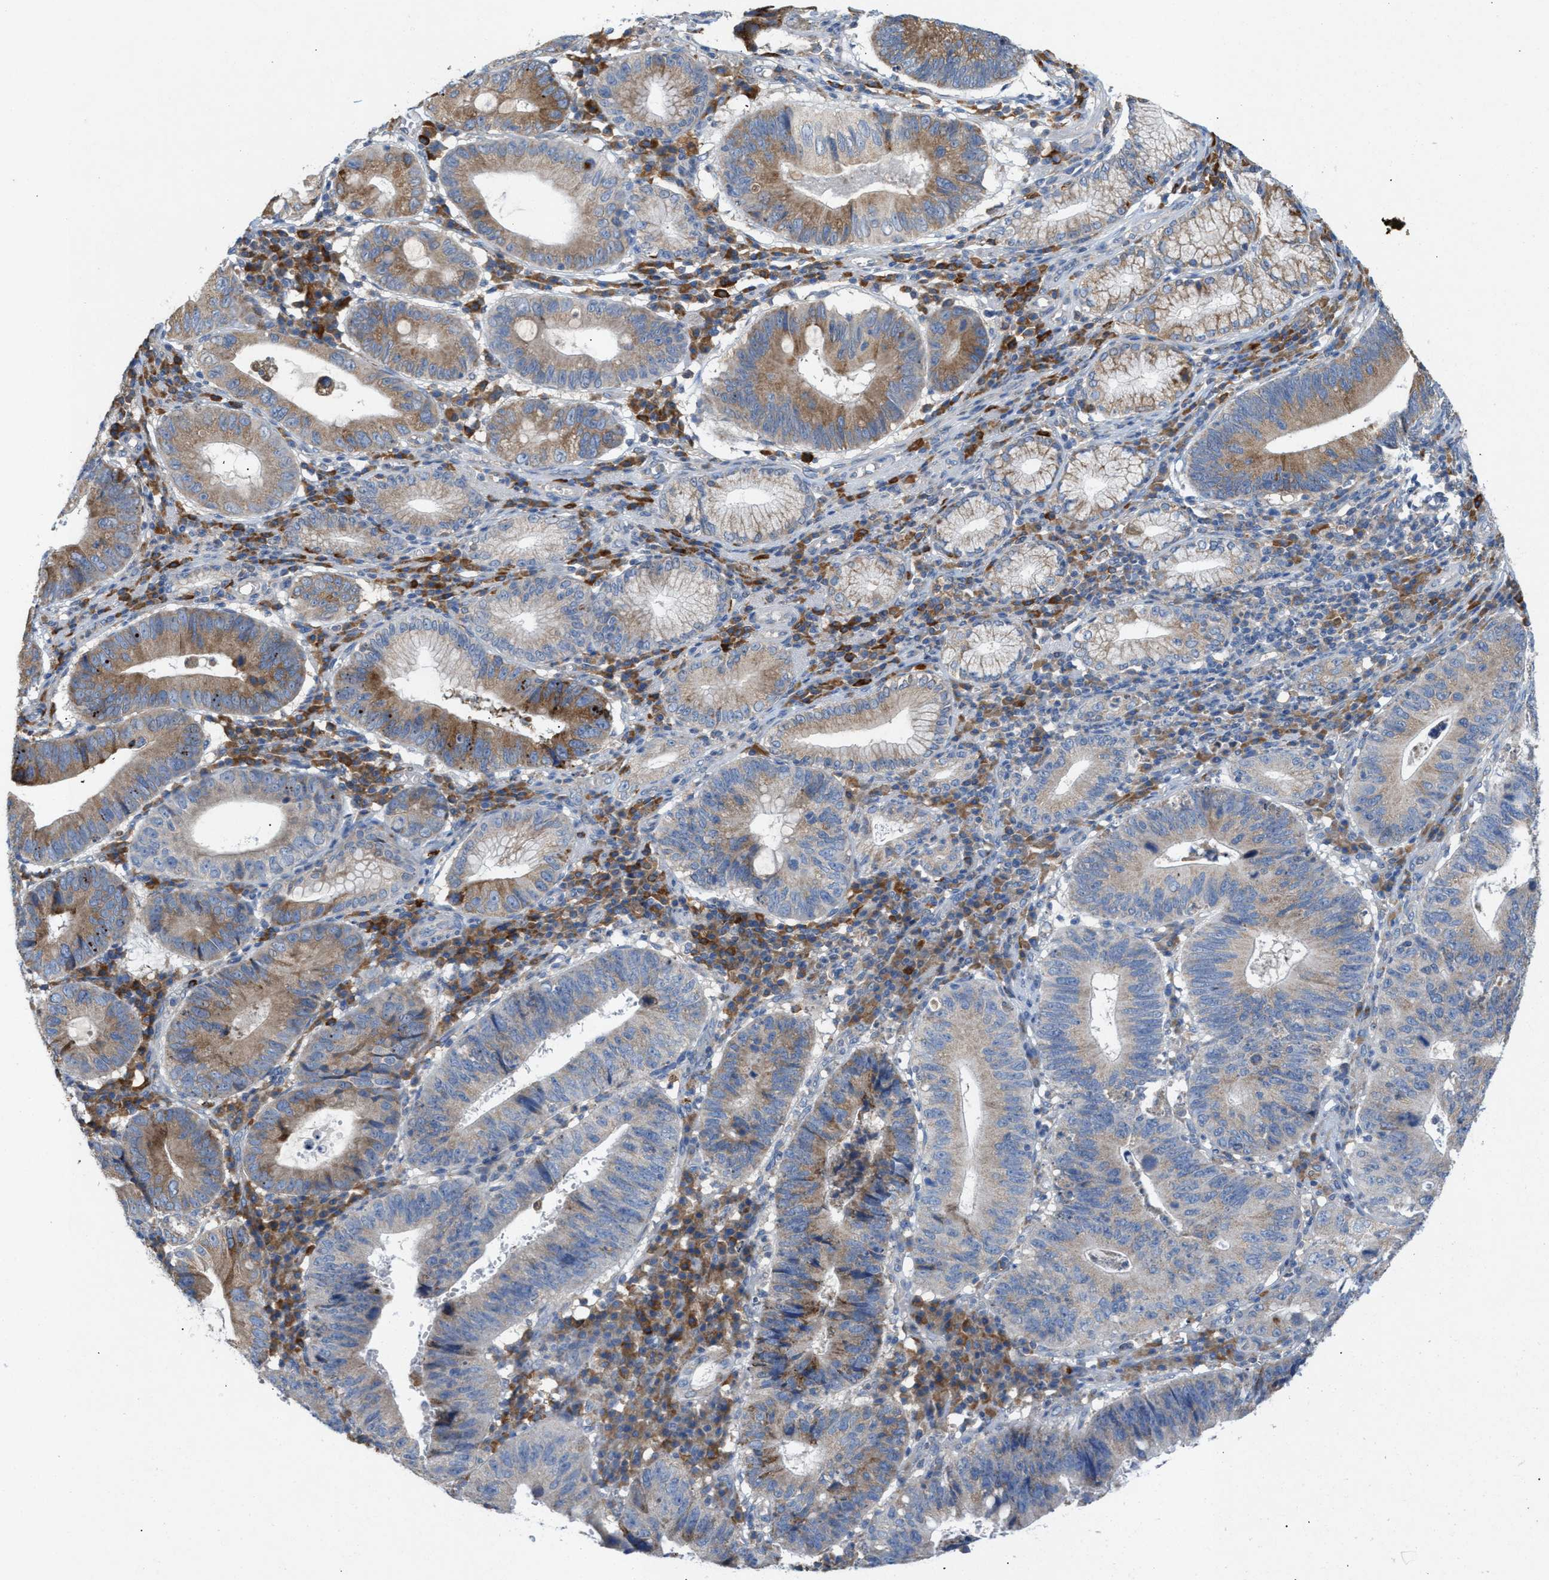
{"staining": {"intensity": "moderate", "quantity": ">75%", "location": "cytoplasmic/membranous"}, "tissue": "stomach cancer", "cell_type": "Tumor cells", "image_type": "cancer", "snomed": [{"axis": "morphology", "description": "Adenocarcinoma, NOS"}, {"axis": "topography", "description": "Stomach"}], "caption": "Human adenocarcinoma (stomach) stained for a protein (brown) exhibits moderate cytoplasmic/membranous positive positivity in about >75% of tumor cells.", "gene": "DYNC2I1", "patient": {"sex": "male", "age": 59}}